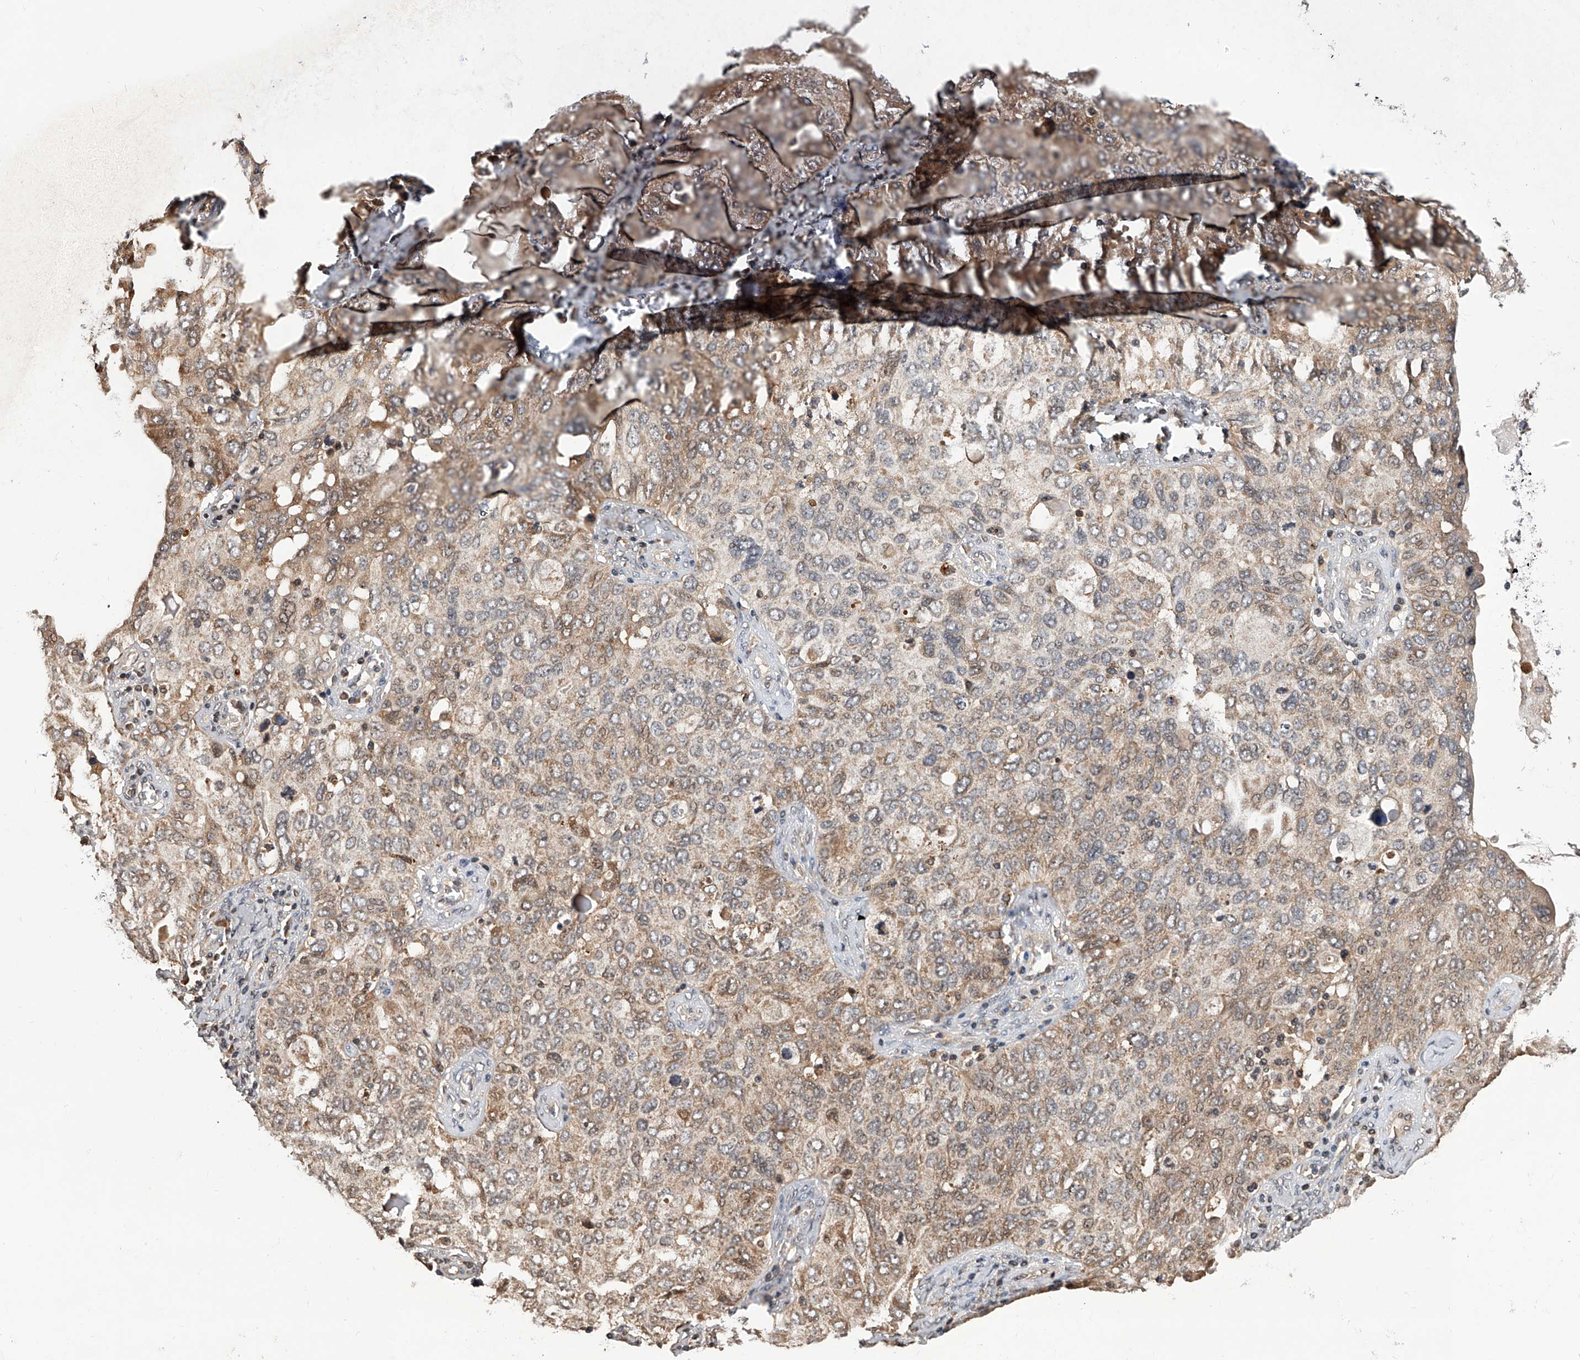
{"staining": {"intensity": "weak", "quantity": ">75%", "location": "cytoplasmic/membranous"}, "tissue": "ovarian cancer", "cell_type": "Tumor cells", "image_type": "cancer", "snomed": [{"axis": "morphology", "description": "Carcinoma, endometroid"}, {"axis": "topography", "description": "Ovary"}], "caption": "Protein analysis of endometroid carcinoma (ovarian) tissue reveals weak cytoplasmic/membranous expression in approximately >75% of tumor cells. (IHC, brightfield microscopy, high magnification).", "gene": "GMDS", "patient": {"sex": "female", "age": 62}}